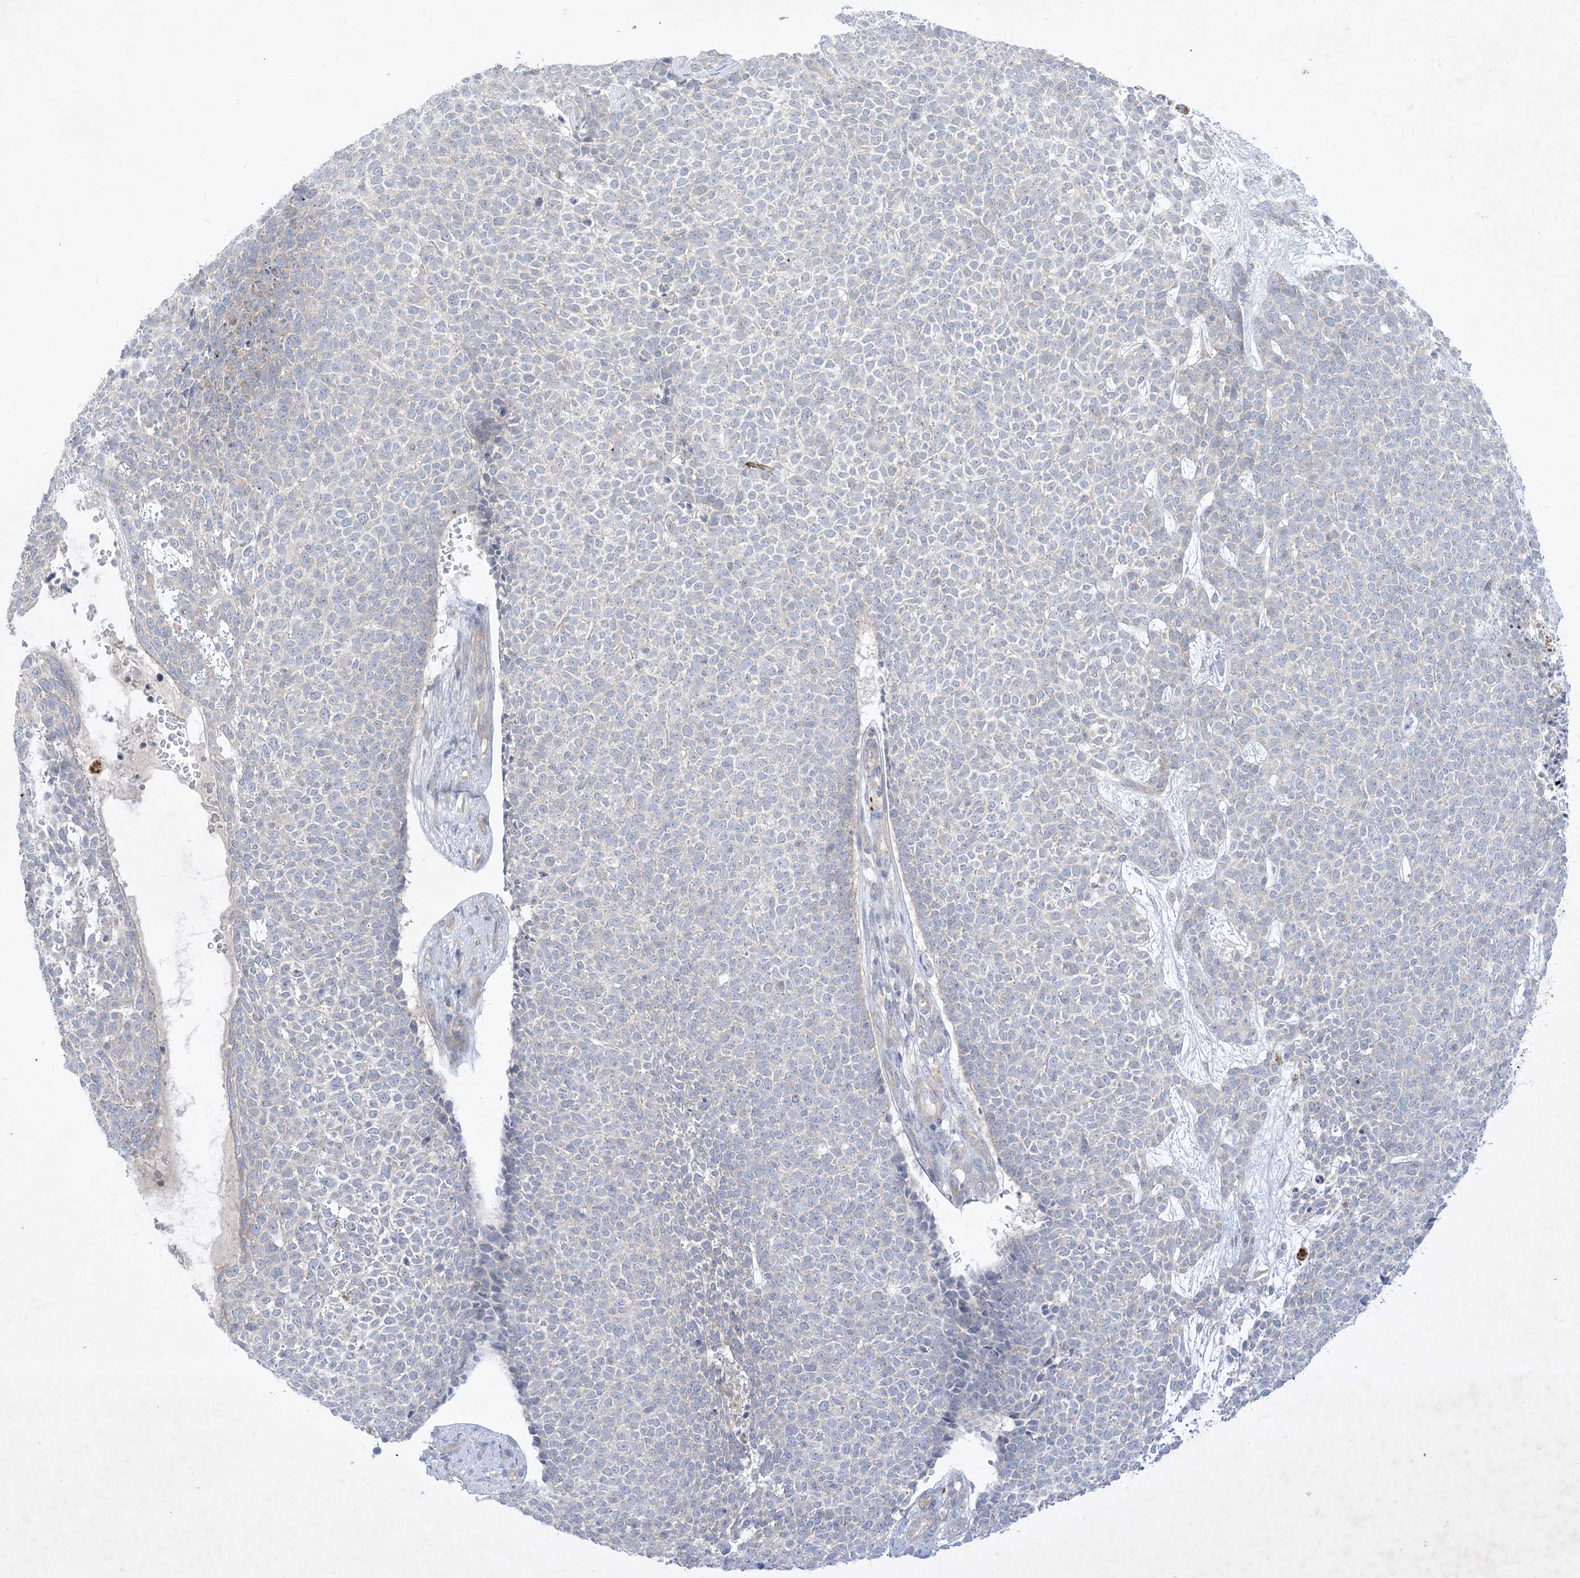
{"staining": {"intensity": "negative", "quantity": "none", "location": "none"}, "tissue": "skin cancer", "cell_type": "Tumor cells", "image_type": "cancer", "snomed": [{"axis": "morphology", "description": "Basal cell carcinoma"}, {"axis": "topography", "description": "Skin"}], "caption": "Histopathology image shows no significant protein expression in tumor cells of basal cell carcinoma (skin).", "gene": "PLEKHA3", "patient": {"sex": "female", "age": 84}}